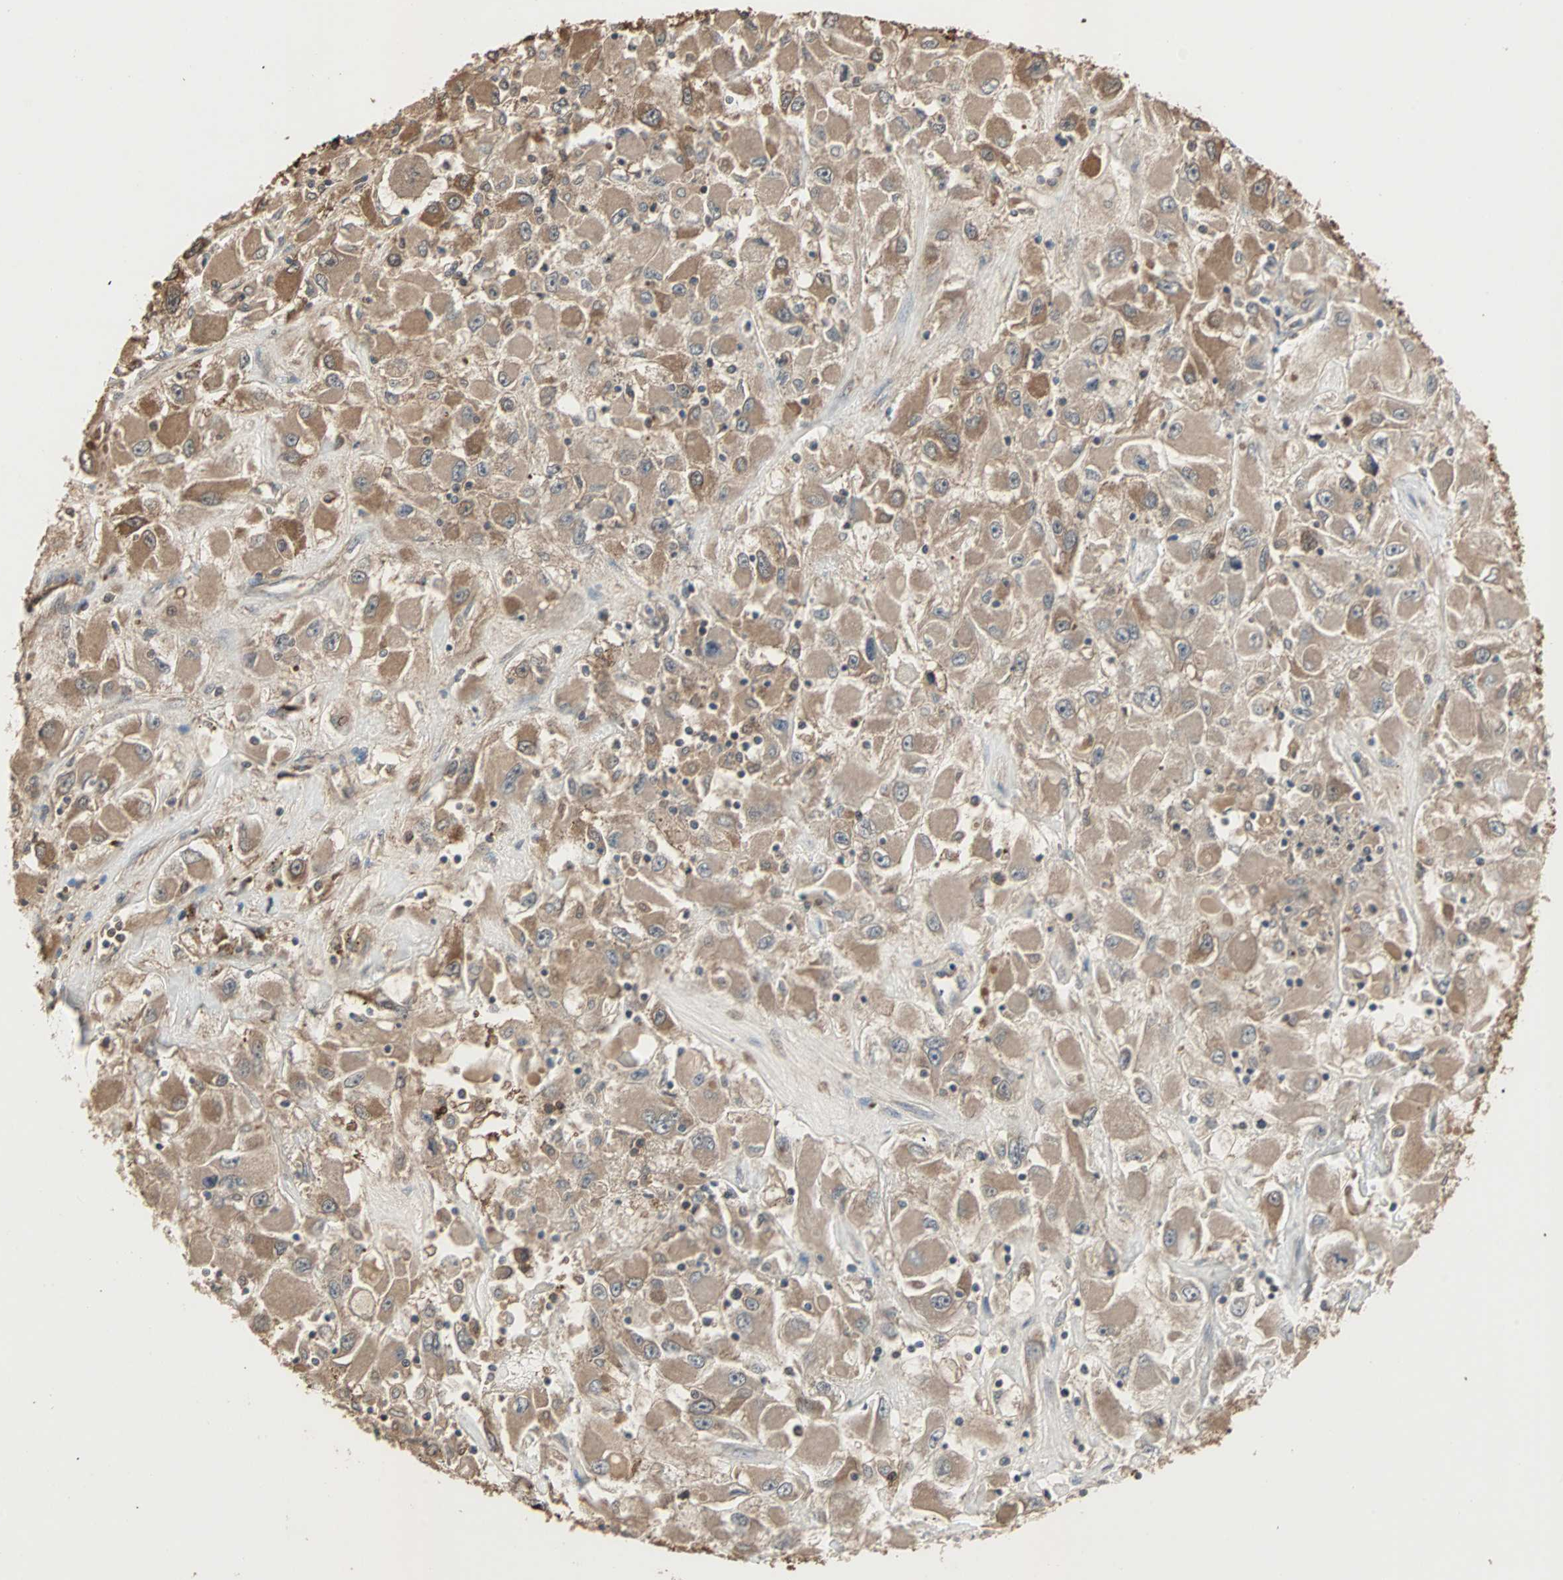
{"staining": {"intensity": "moderate", "quantity": ">75%", "location": "cytoplasmic/membranous"}, "tissue": "renal cancer", "cell_type": "Tumor cells", "image_type": "cancer", "snomed": [{"axis": "morphology", "description": "Adenocarcinoma, NOS"}, {"axis": "topography", "description": "Kidney"}], "caption": "Human renal cancer stained with a brown dye reveals moderate cytoplasmic/membranous positive positivity in approximately >75% of tumor cells.", "gene": "DRG2", "patient": {"sex": "female", "age": 52}}